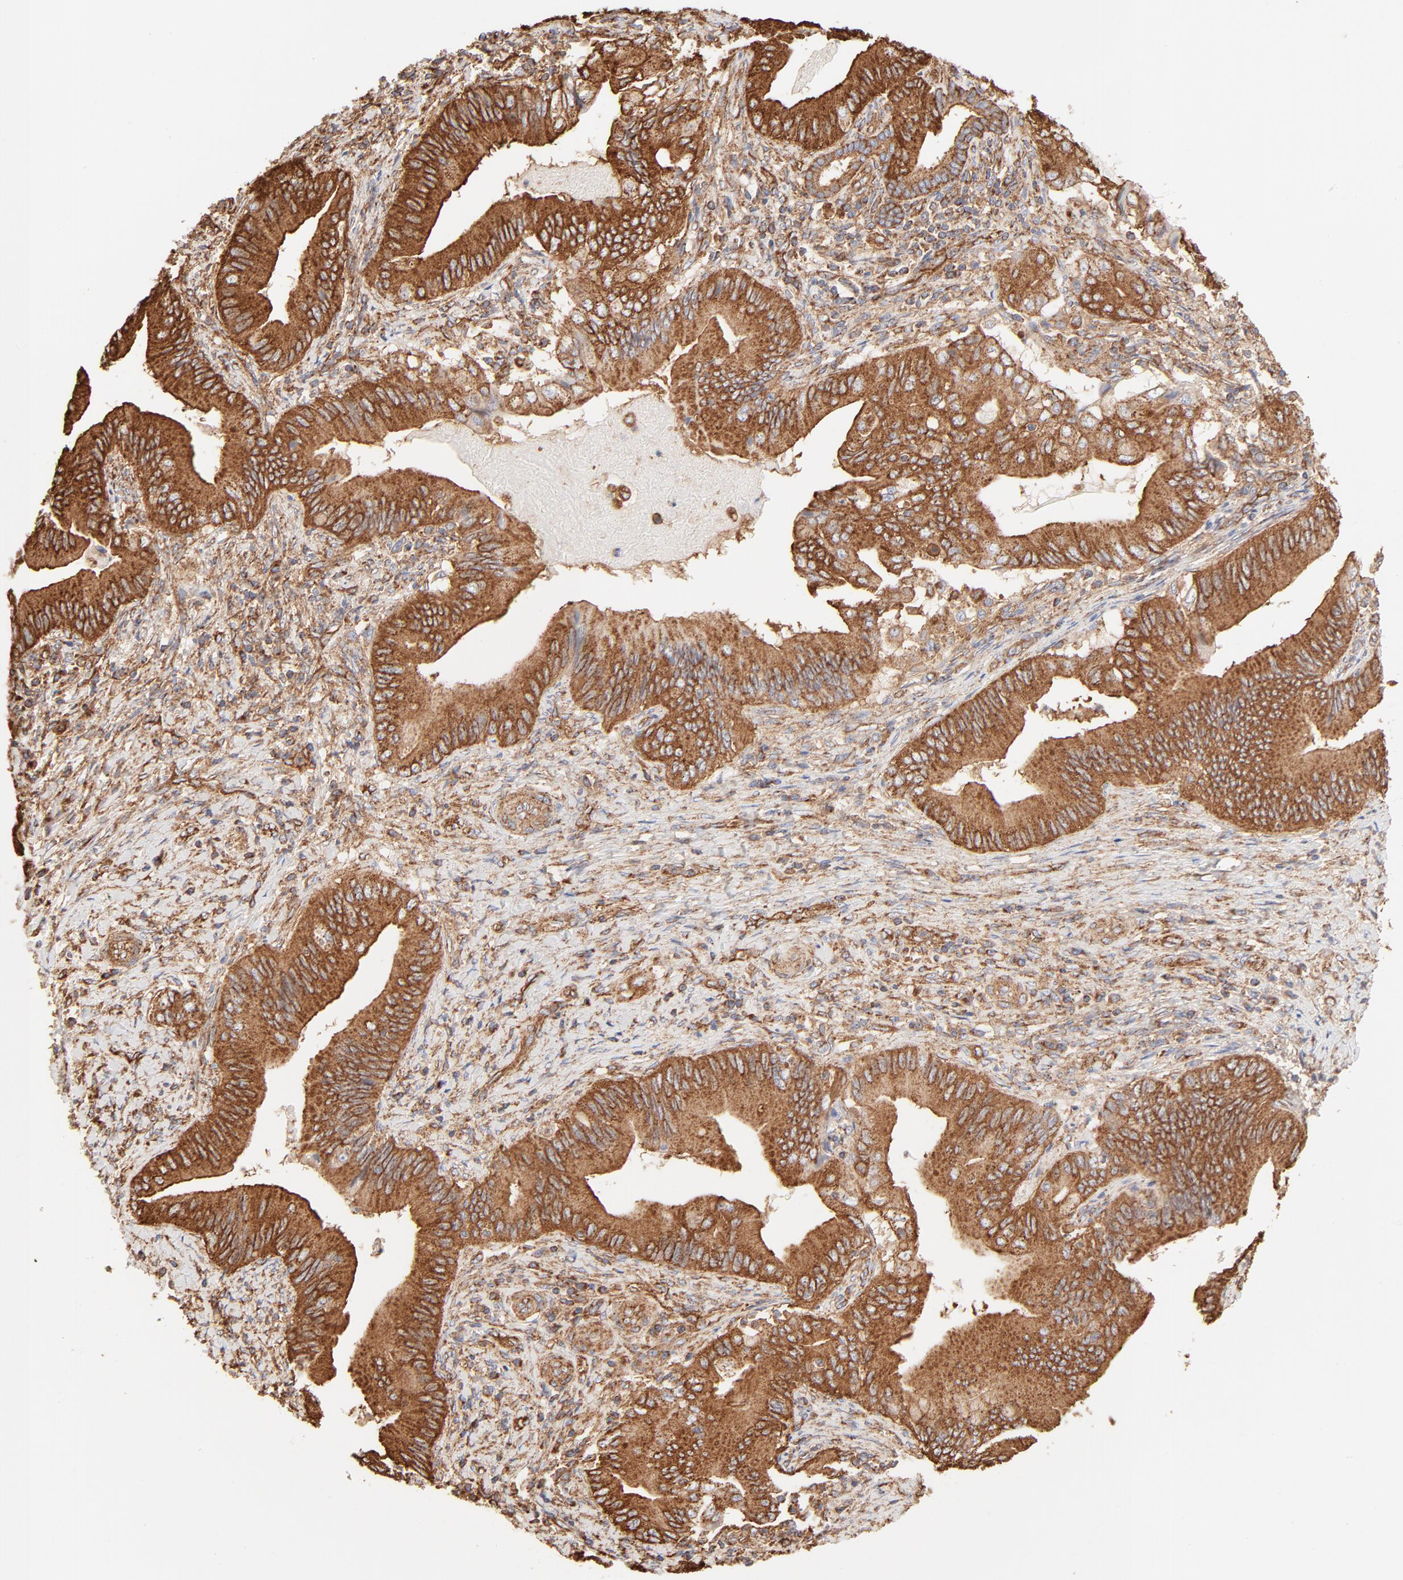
{"staining": {"intensity": "strong", "quantity": ">75%", "location": "cytoplasmic/membranous"}, "tissue": "liver cancer", "cell_type": "Tumor cells", "image_type": "cancer", "snomed": [{"axis": "morphology", "description": "Cholangiocarcinoma"}, {"axis": "topography", "description": "Liver"}], "caption": "Approximately >75% of tumor cells in liver cholangiocarcinoma show strong cytoplasmic/membranous protein positivity as visualized by brown immunohistochemical staining.", "gene": "CLTB", "patient": {"sex": "male", "age": 58}}